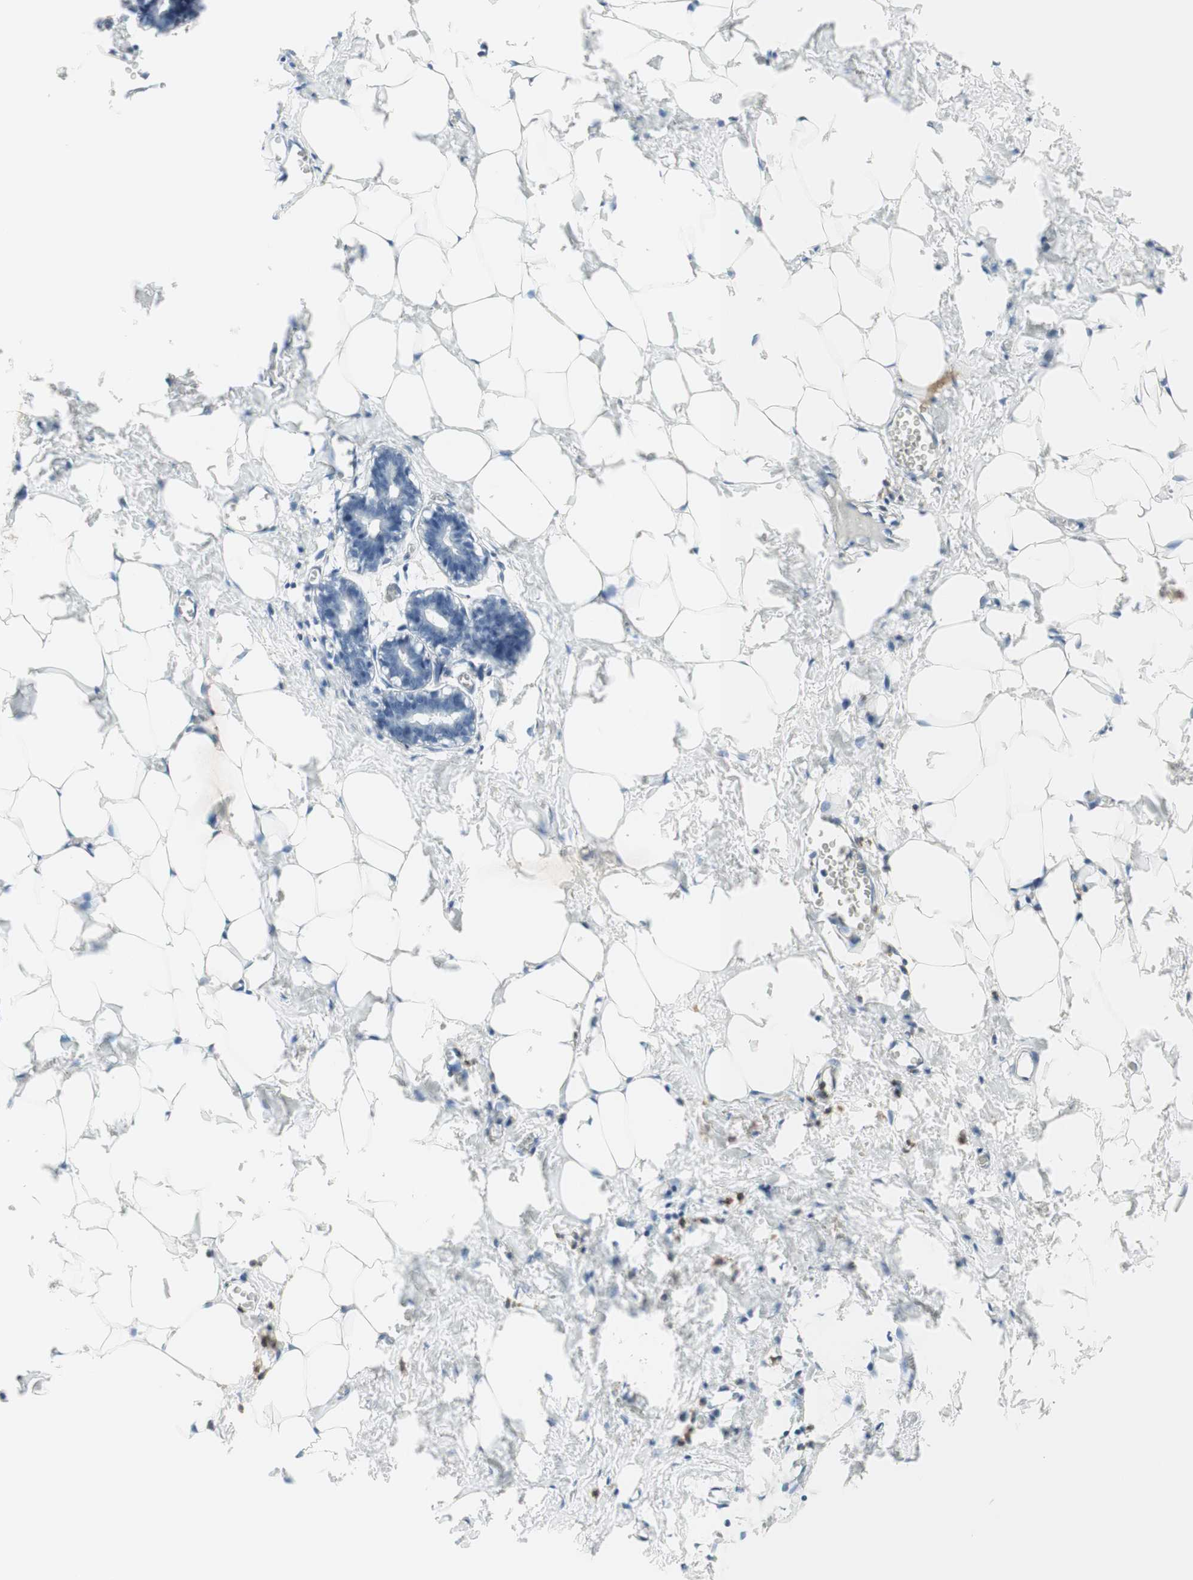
{"staining": {"intensity": "negative", "quantity": "none", "location": "none"}, "tissue": "breast", "cell_type": "Adipocytes", "image_type": "normal", "snomed": [{"axis": "morphology", "description": "Normal tissue, NOS"}, {"axis": "topography", "description": "Breast"}], "caption": "The photomicrograph reveals no staining of adipocytes in benign breast. (DAB immunohistochemistry (IHC) visualized using brightfield microscopy, high magnification).", "gene": "NID1", "patient": {"sex": "female", "age": 27}}